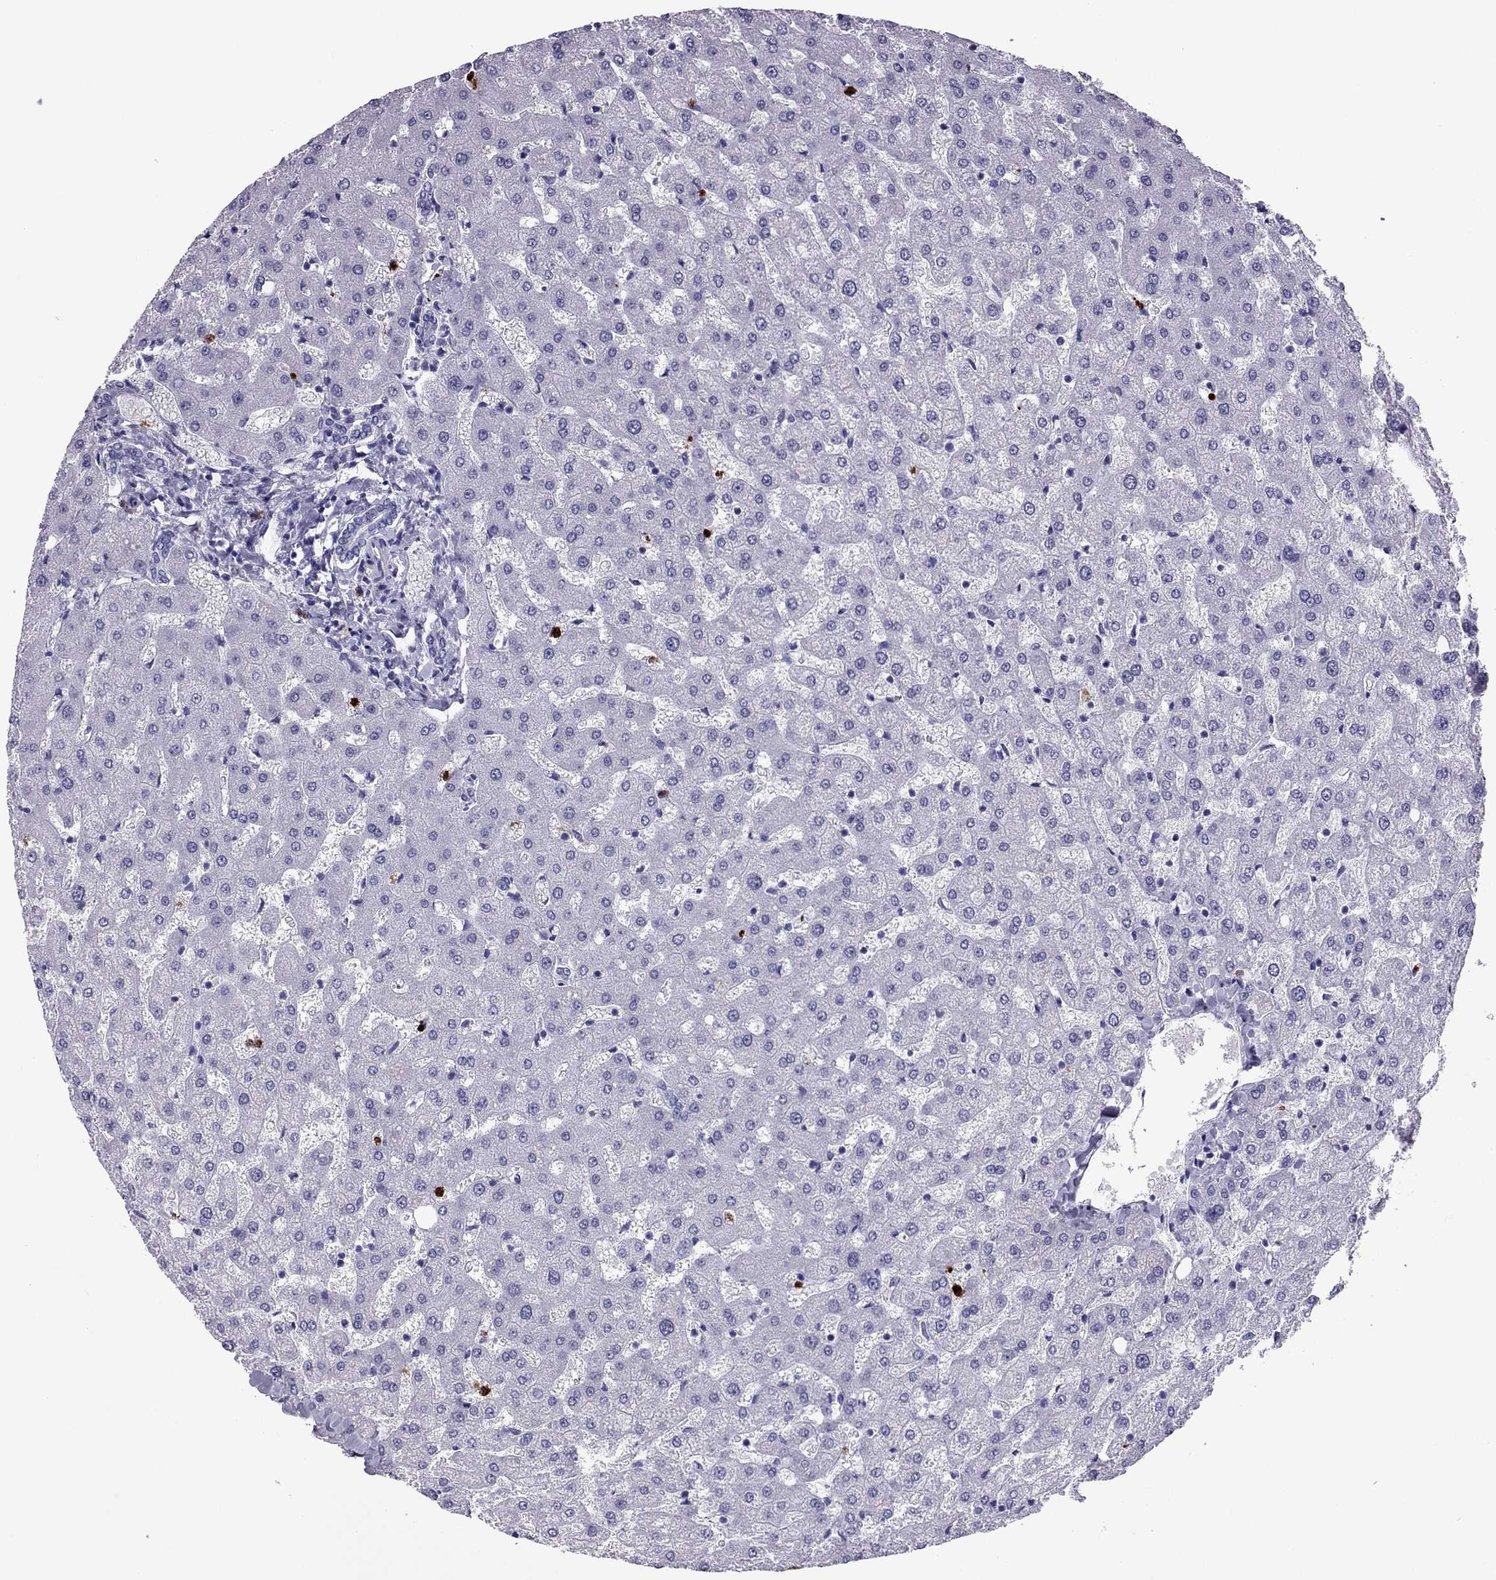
{"staining": {"intensity": "negative", "quantity": "none", "location": "none"}, "tissue": "liver", "cell_type": "Cholangiocytes", "image_type": "normal", "snomed": [{"axis": "morphology", "description": "Normal tissue, NOS"}, {"axis": "topography", "description": "Liver"}], "caption": "The photomicrograph reveals no staining of cholangiocytes in unremarkable liver.", "gene": "CCL27", "patient": {"sex": "female", "age": 50}}